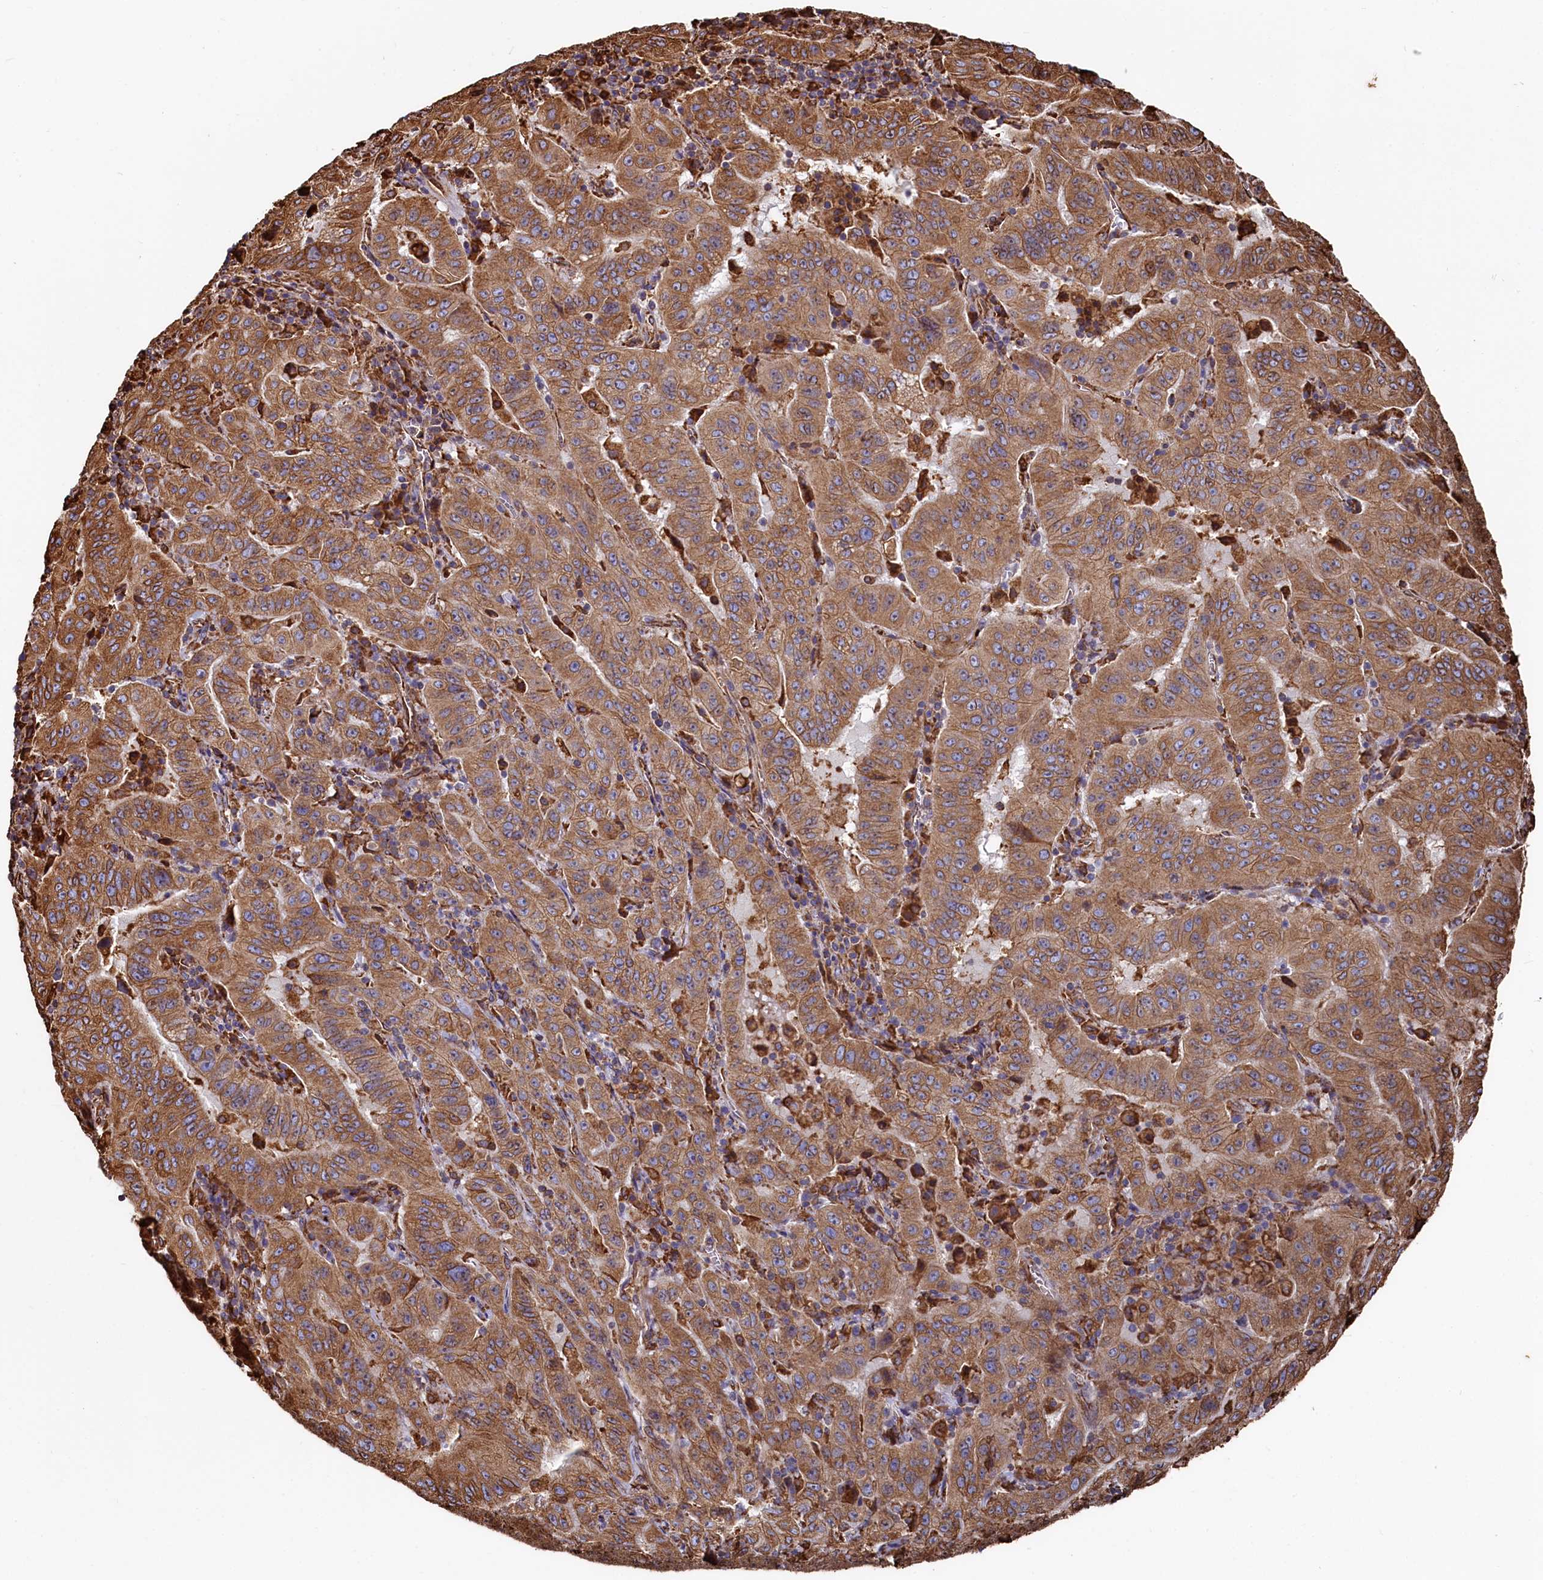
{"staining": {"intensity": "moderate", "quantity": ">75%", "location": "cytoplasmic/membranous"}, "tissue": "pancreatic cancer", "cell_type": "Tumor cells", "image_type": "cancer", "snomed": [{"axis": "morphology", "description": "Adenocarcinoma, NOS"}, {"axis": "topography", "description": "Pancreas"}], "caption": "Moderate cytoplasmic/membranous staining is appreciated in about >75% of tumor cells in pancreatic adenocarcinoma.", "gene": "NEURL1B", "patient": {"sex": "male", "age": 63}}